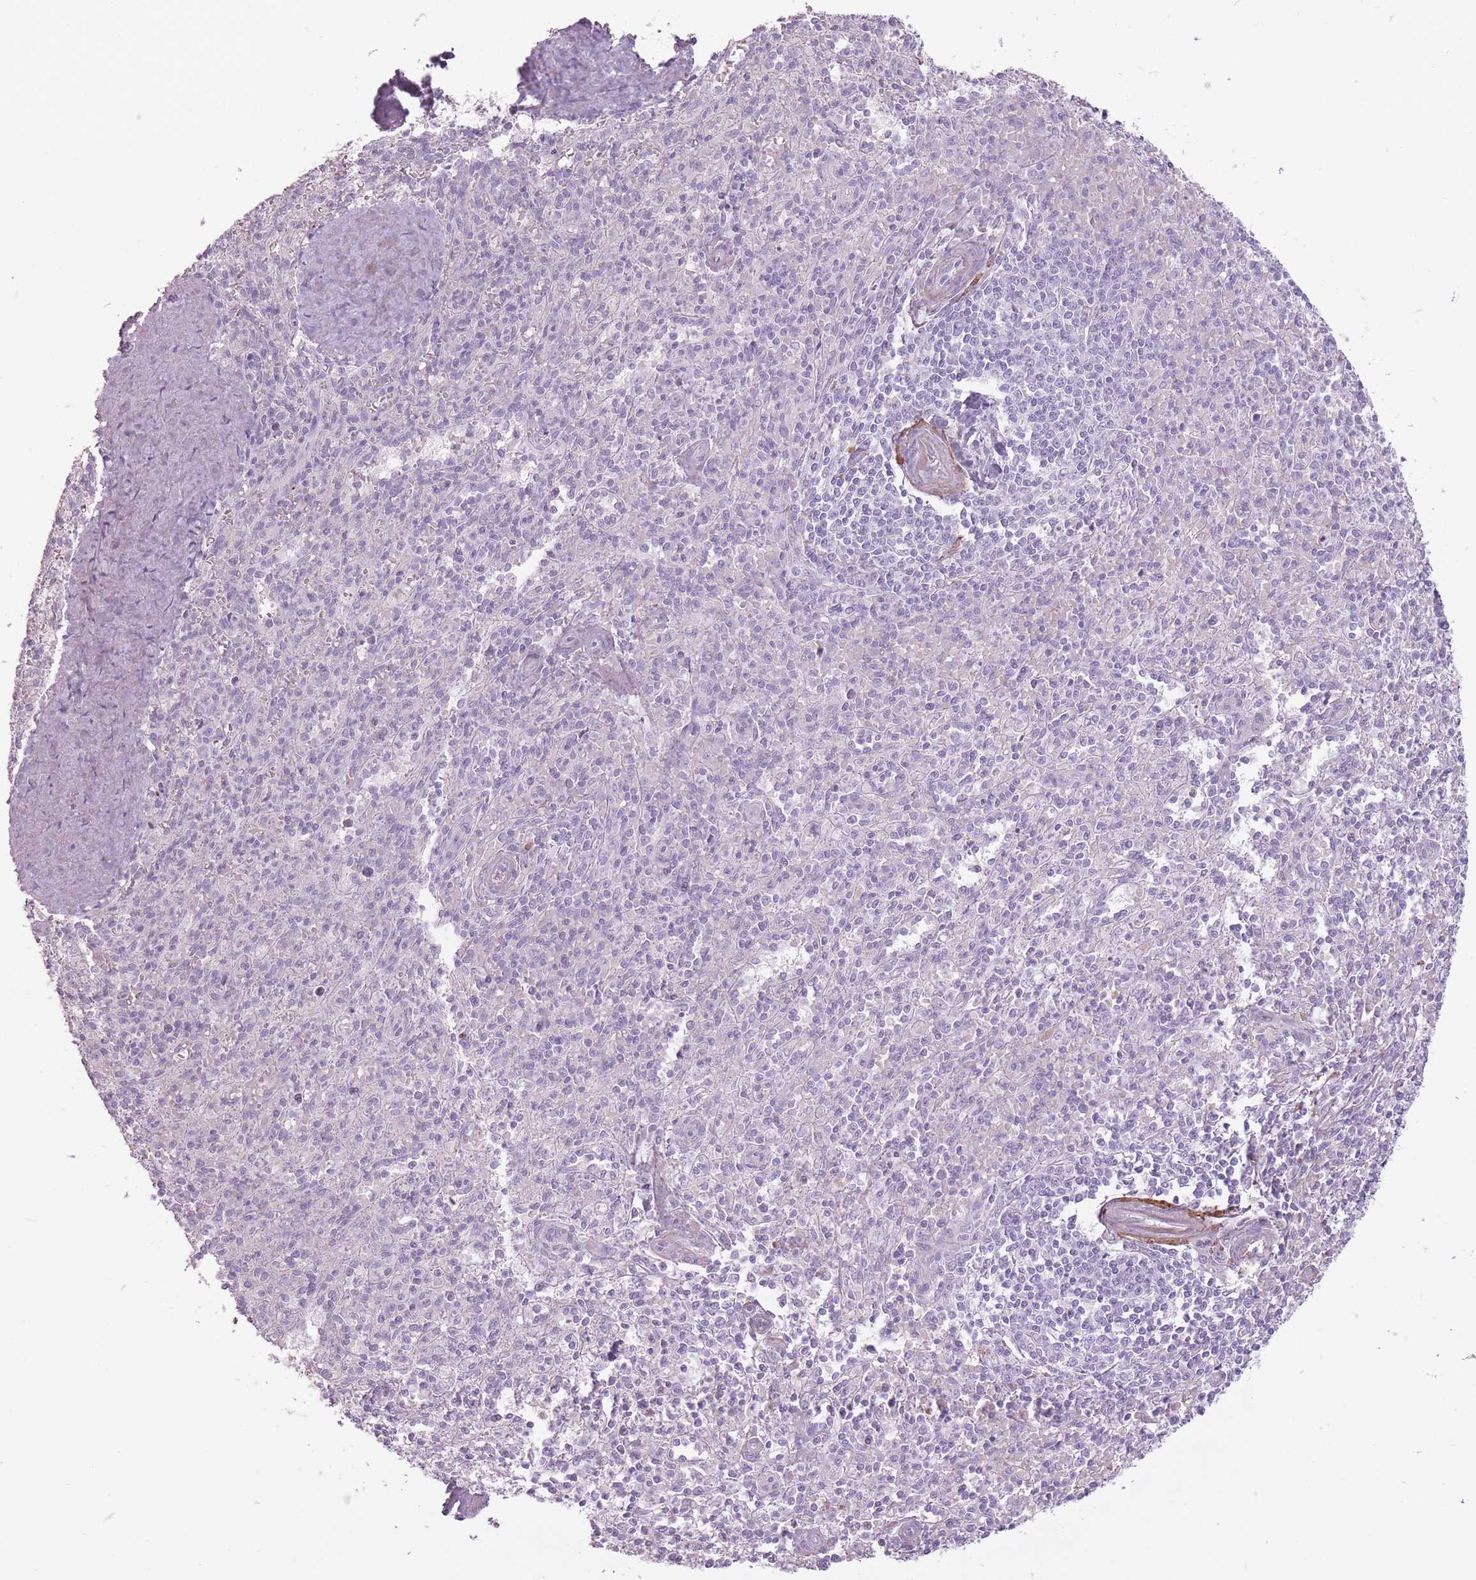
{"staining": {"intensity": "negative", "quantity": "none", "location": "none"}, "tissue": "spleen", "cell_type": "Cells in red pulp", "image_type": "normal", "snomed": [{"axis": "morphology", "description": "Normal tissue, NOS"}, {"axis": "topography", "description": "Spleen"}], "caption": "This is a photomicrograph of immunohistochemistry (IHC) staining of unremarkable spleen, which shows no staining in cells in red pulp.", "gene": "RFX4", "patient": {"sex": "female", "age": 70}}